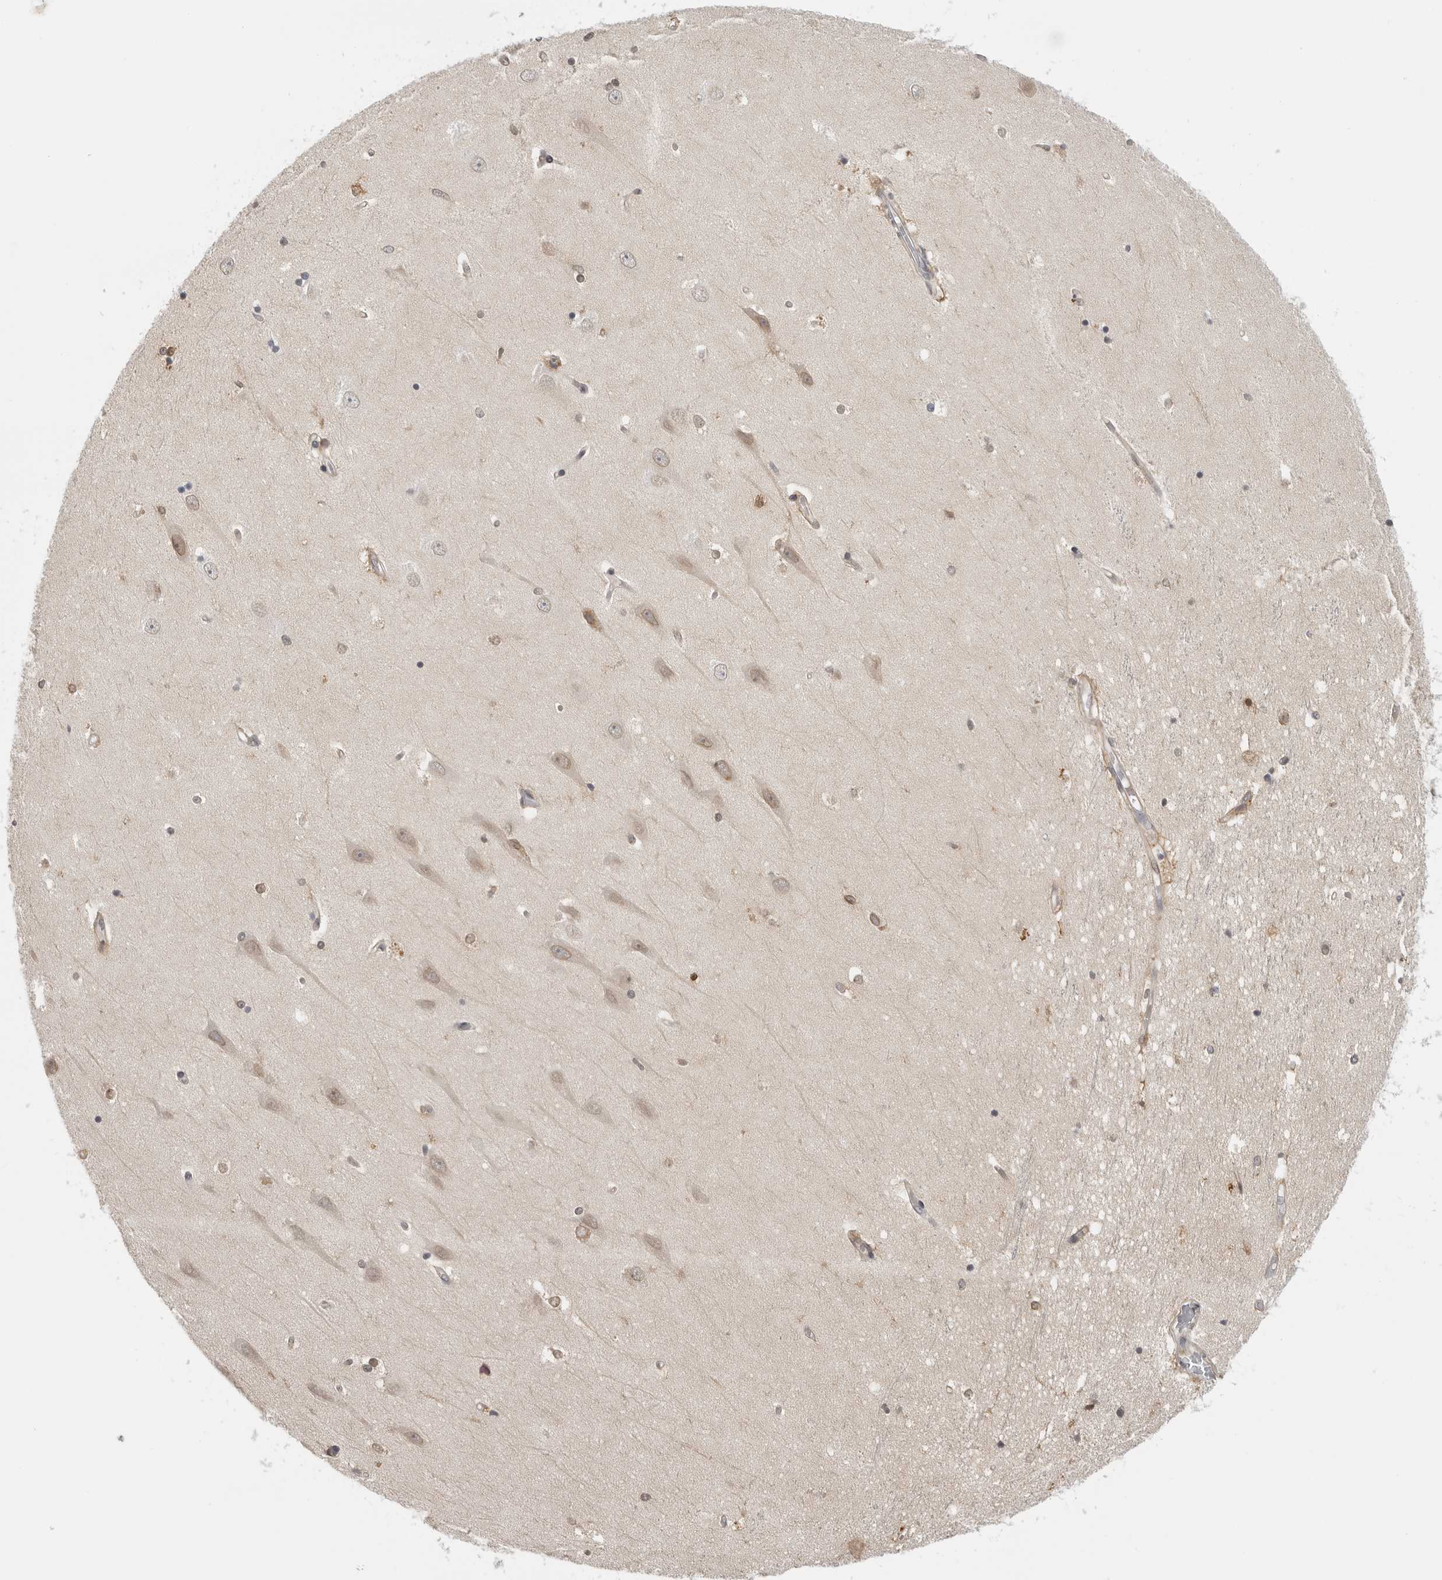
{"staining": {"intensity": "moderate", "quantity": "<25%", "location": "cytoplasmic/membranous"}, "tissue": "hippocampus", "cell_type": "Glial cells", "image_type": "normal", "snomed": [{"axis": "morphology", "description": "Normal tissue, NOS"}, {"axis": "topography", "description": "Hippocampus"}], "caption": "Moderate cytoplasmic/membranous positivity is seen in about <25% of glial cells in normal hippocampus. (Stains: DAB in brown, nuclei in blue, Microscopy: brightfield microscopy at high magnification).", "gene": "CTIF", "patient": {"sex": "male", "age": 45}}